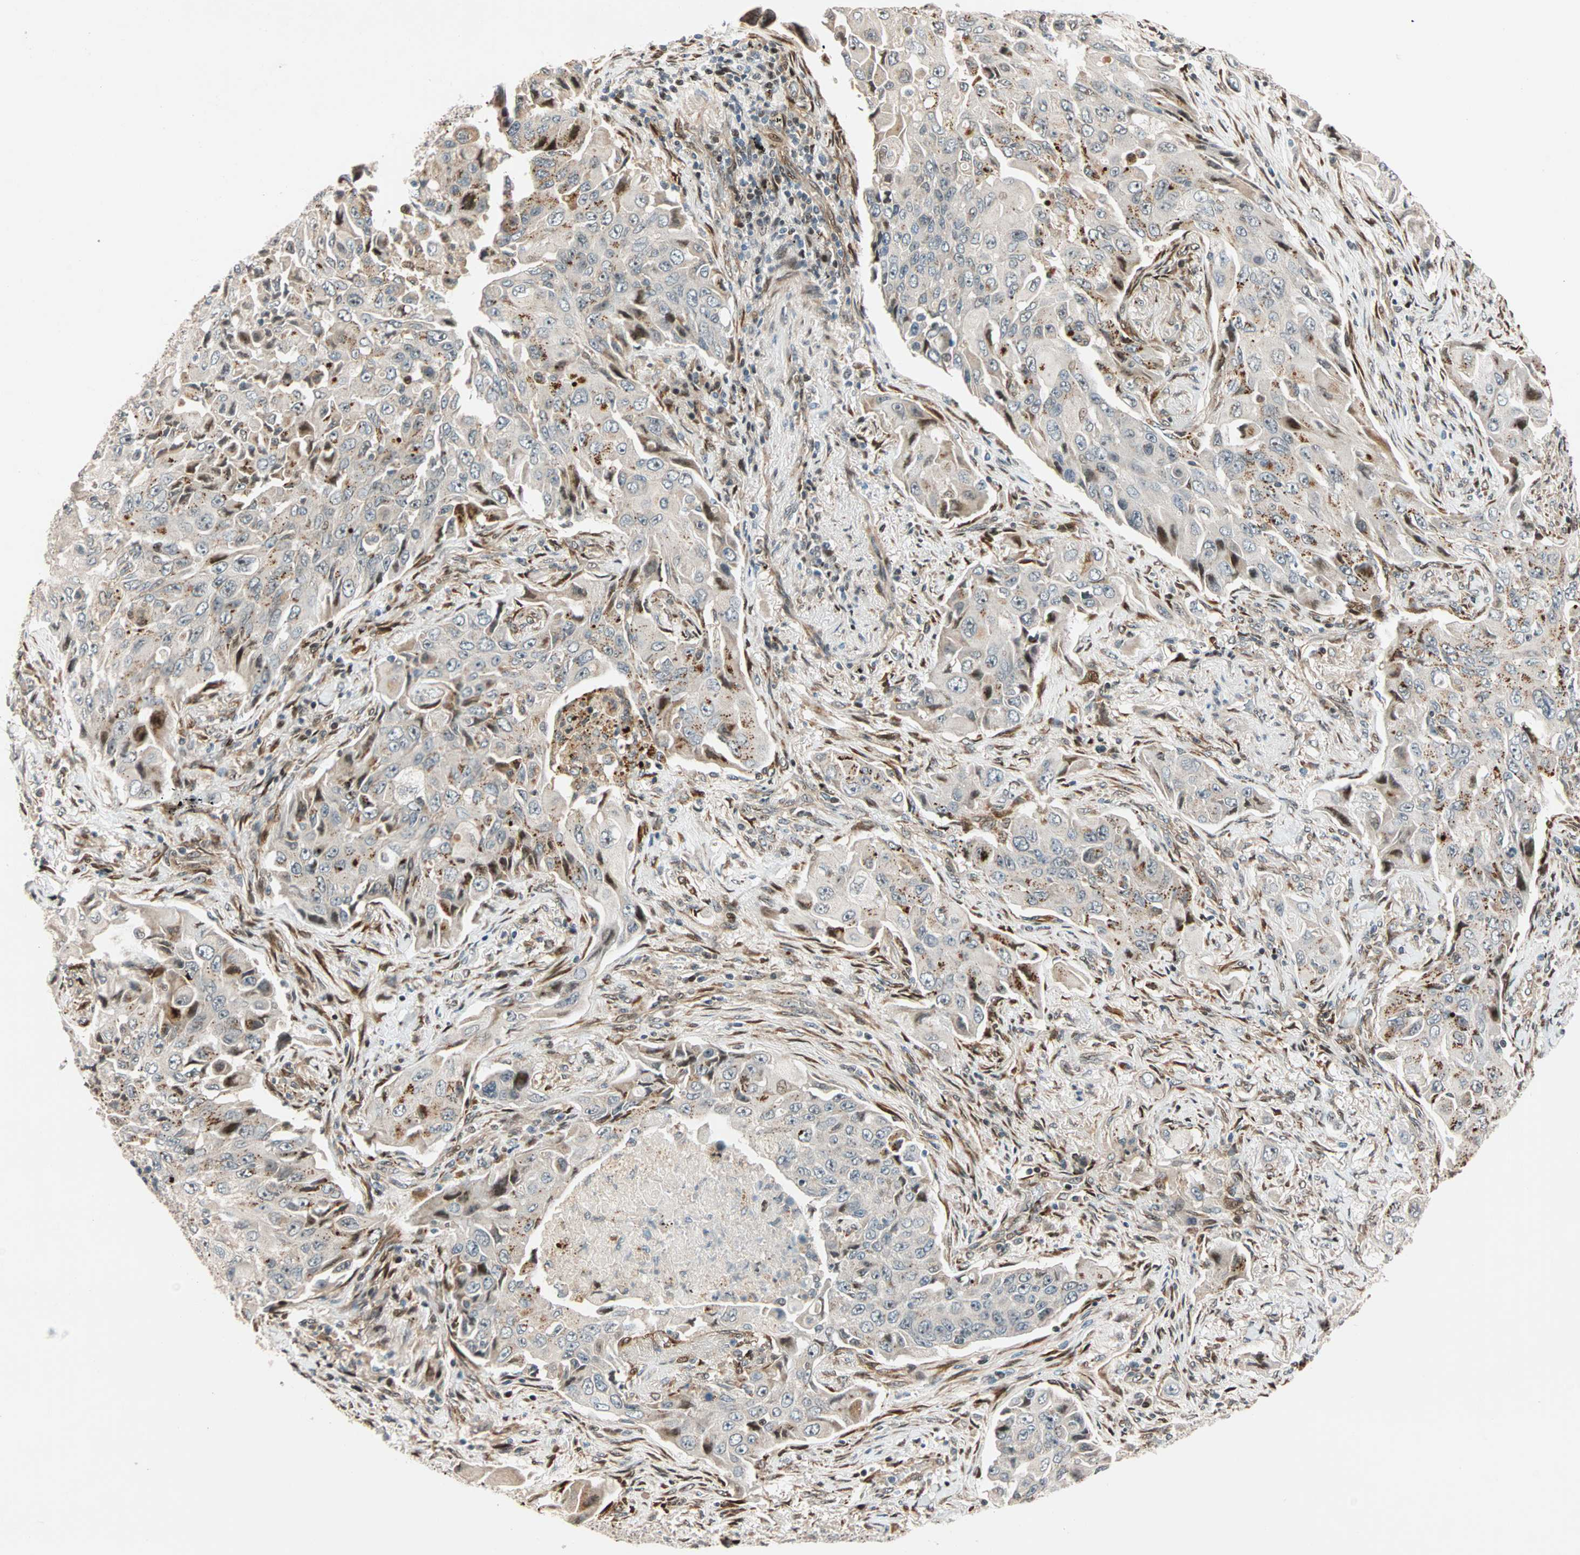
{"staining": {"intensity": "moderate", "quantity": "25%-75%", "location": "cytoplasmic/membranous"}, "tissue": "lung cancer", "cell_type": "Tumor cells", "image_type": "cancer", "snomed": [{"axis": "morphology", "description": "Adenocarcinoma, NOS"}, {"axis": "topography", "description": "Lung"}], "caption": "Protein staining of adenocarcinoma (lung) tissue reveals moderate cytoplasmic/membranous positivity in approximately 25%-75% of tumor cells.", "gene": "HECW1", "patient": {"sex": "female", "age": 65}}